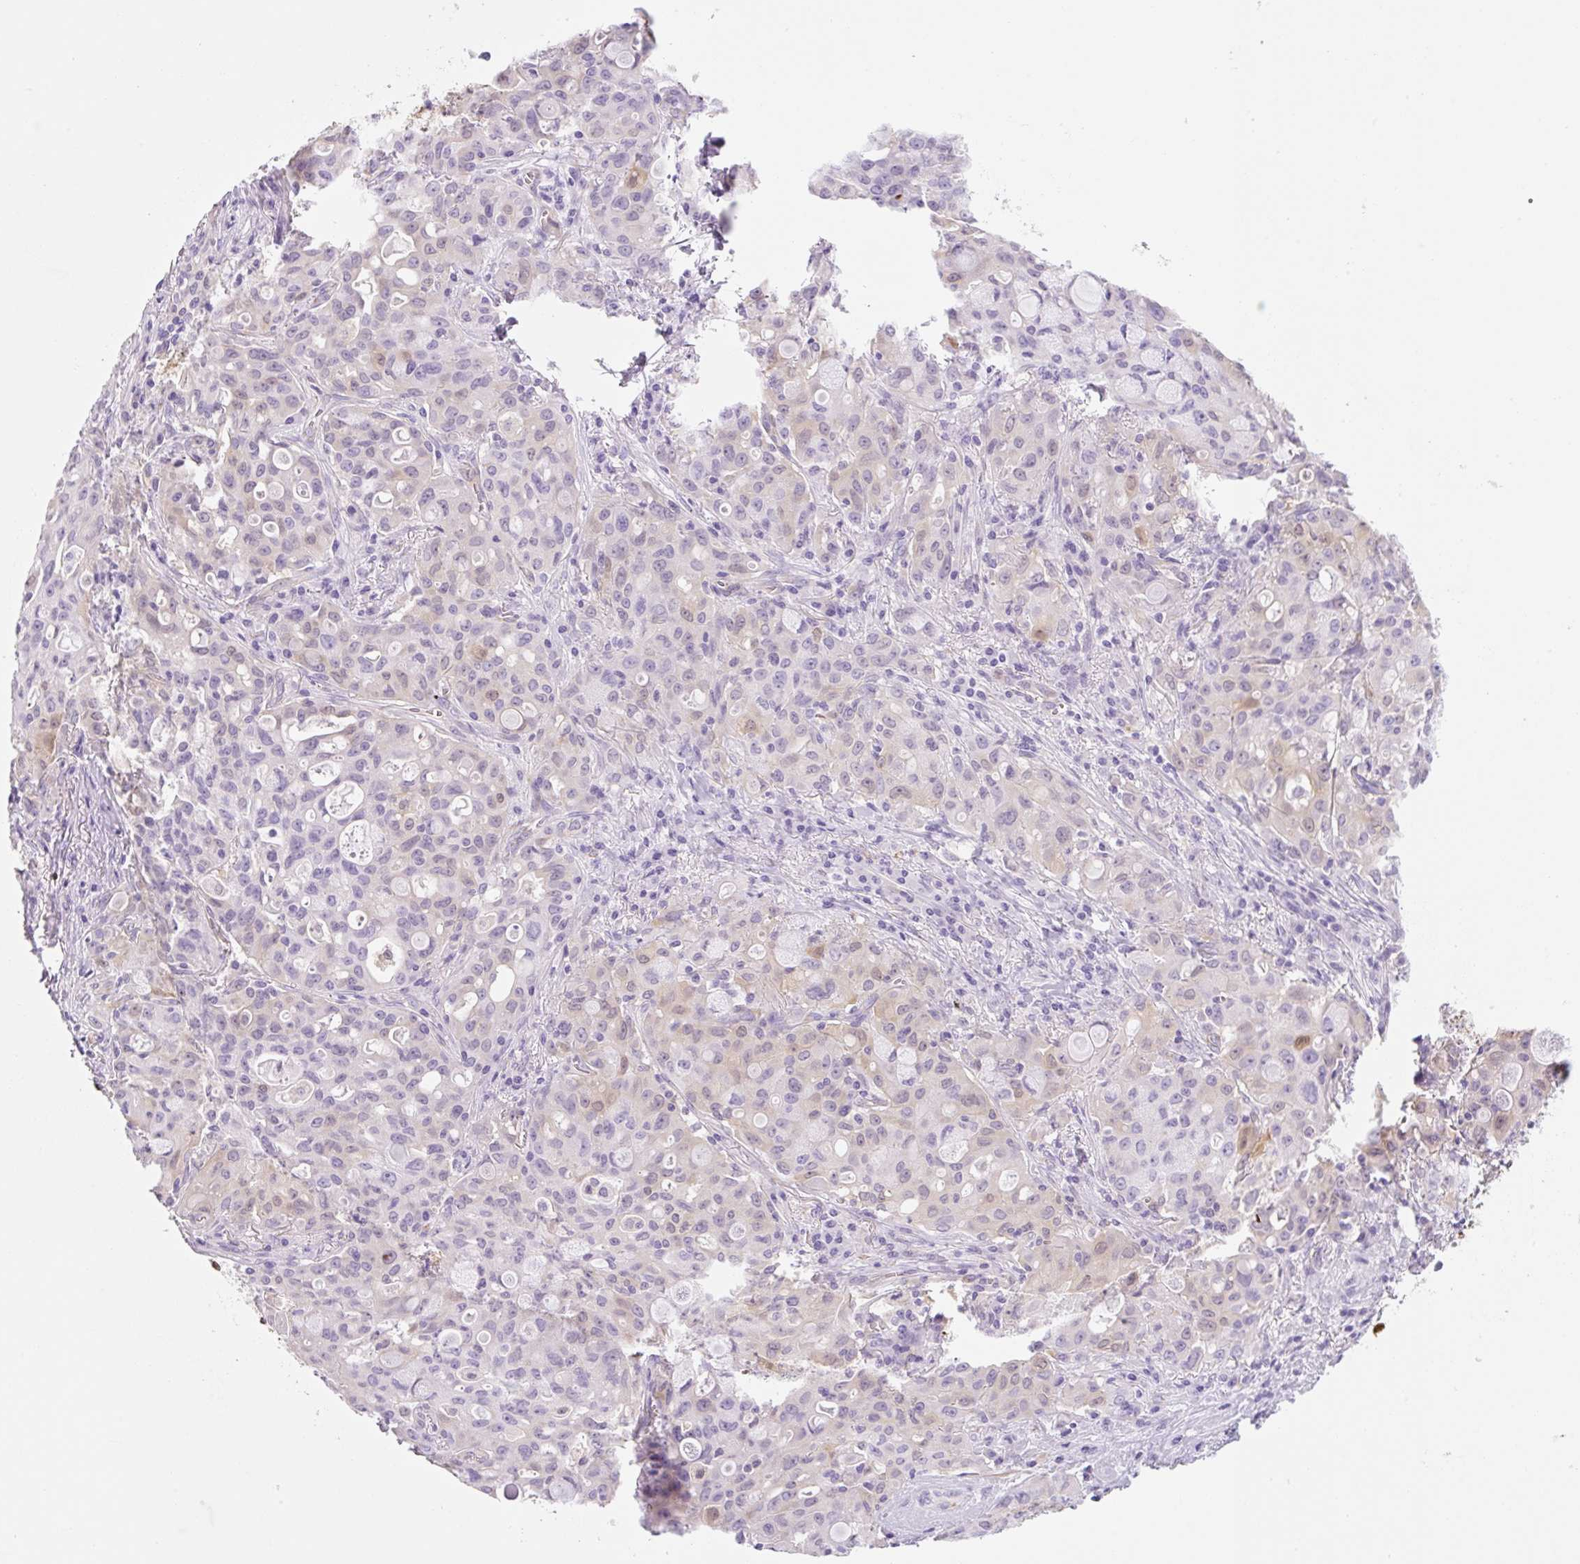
{"staining": {"intensity": "negative", "quantity": "none", "location": "none"}, "tissue": "lung cancer", "cell_type": "Tumor cells", "image_type": "cancer", "snomed": [{"axis": "morphology", "description": "Adenocarcinoma, NOS"}, {"axis": "topography", "description": "Lung"}], "caption": "There is no significant staining in tumor cells of lung adenocarcinoma.", "gene": "FABP5", "patient": {"sex": "female", "age": 44}}